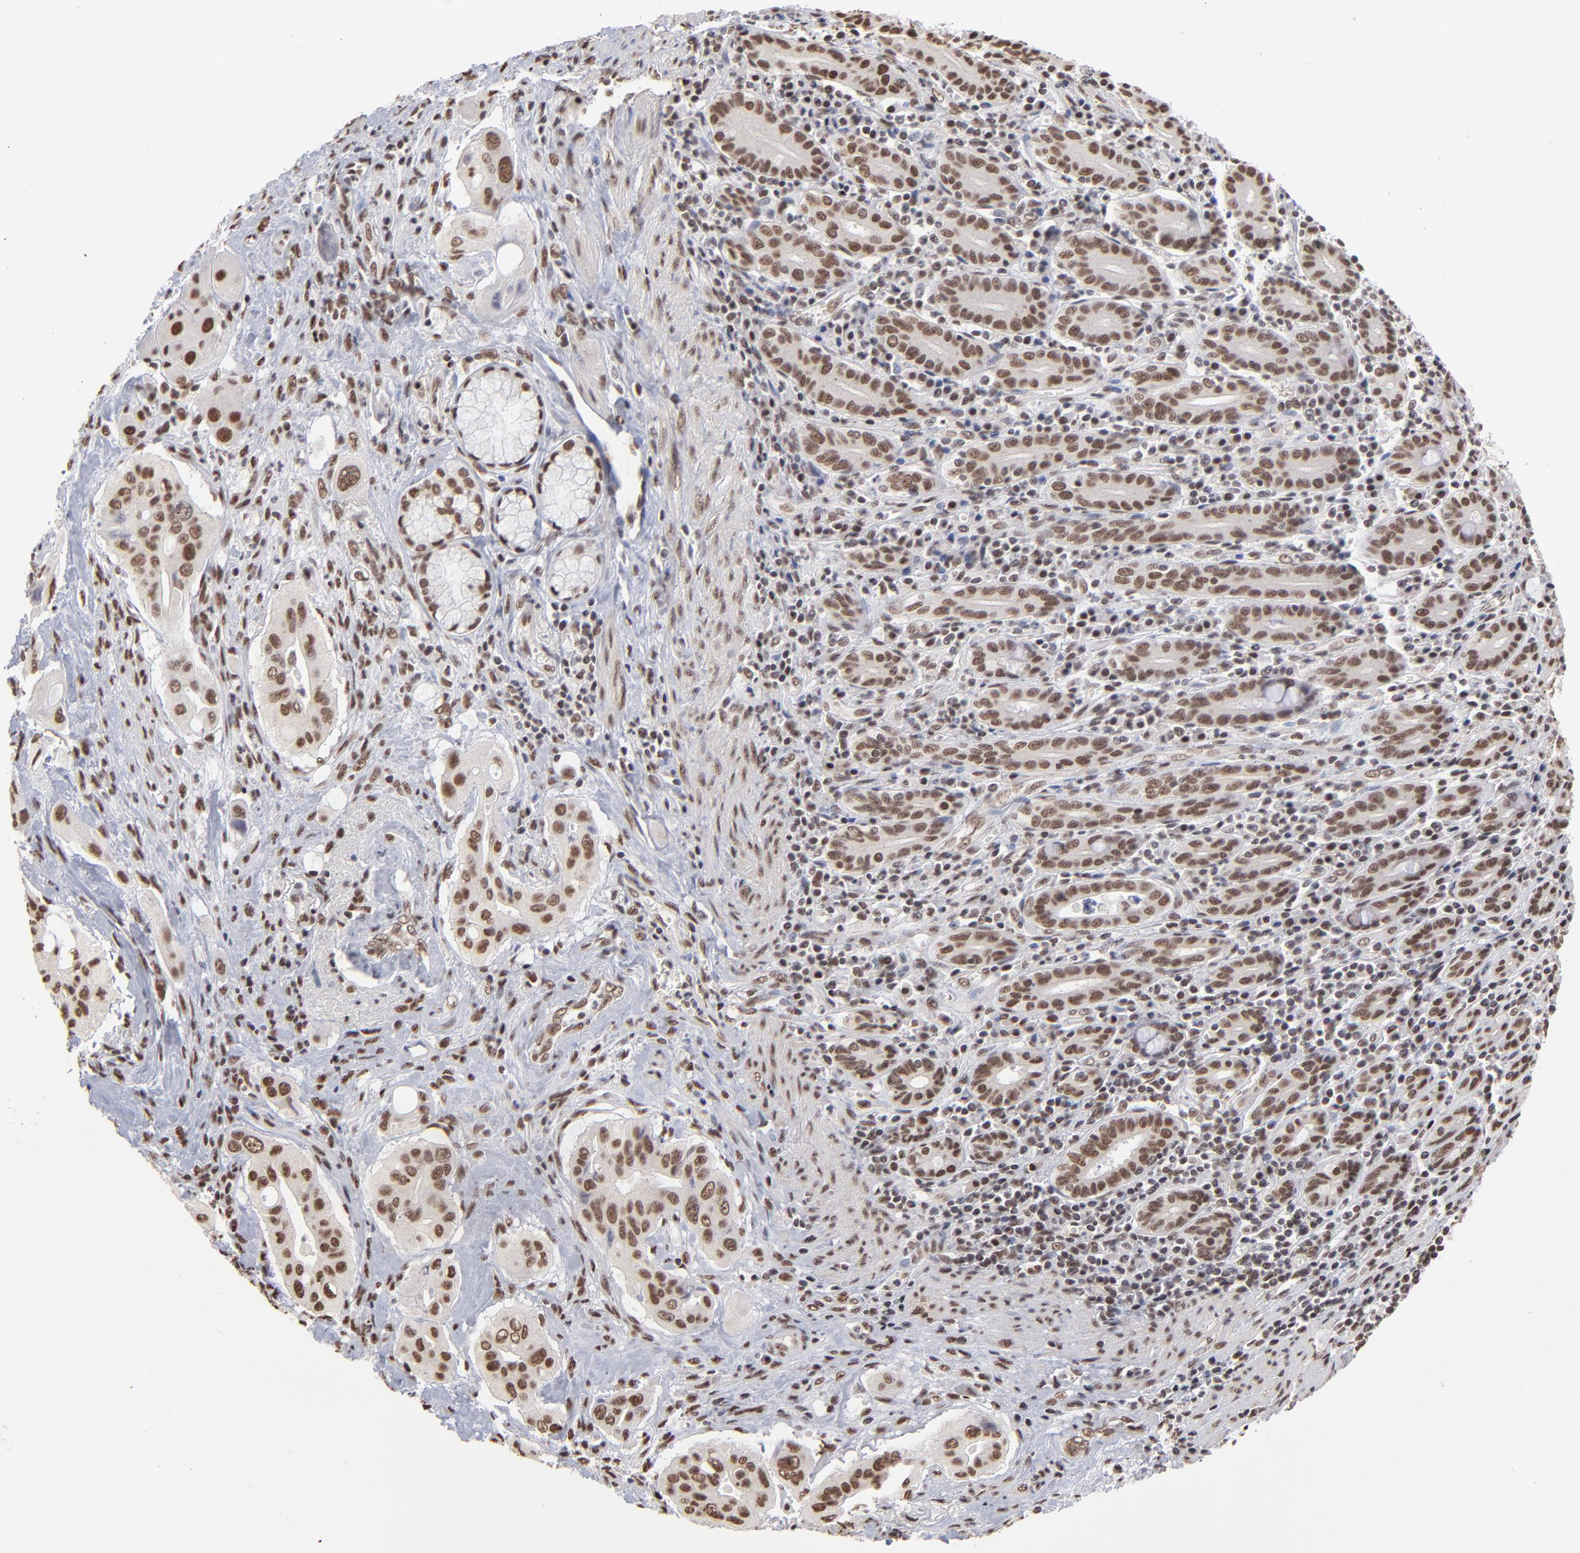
{"staining": {"intensity": "strong", "quantity": ">75%", "location": "nuclear"}, "tissue": "pancreatic cancer", "cell_type": "Tumor cells", "image_type": "cancer", "snomed": [{"axis": "morphology", "description": "Adenocarcinoma, NOS"}, {"axis": "topography", "description": "Pancreas"}], "caption": "This is a micrograph of immunohistochemistry (IHC) staining of pancreatic adenocarcinoma, which shows strong positivity in the nuclear of tumor cells.", "gene": "ZNF3", "patient": {"sex": "male", "age": 77}}